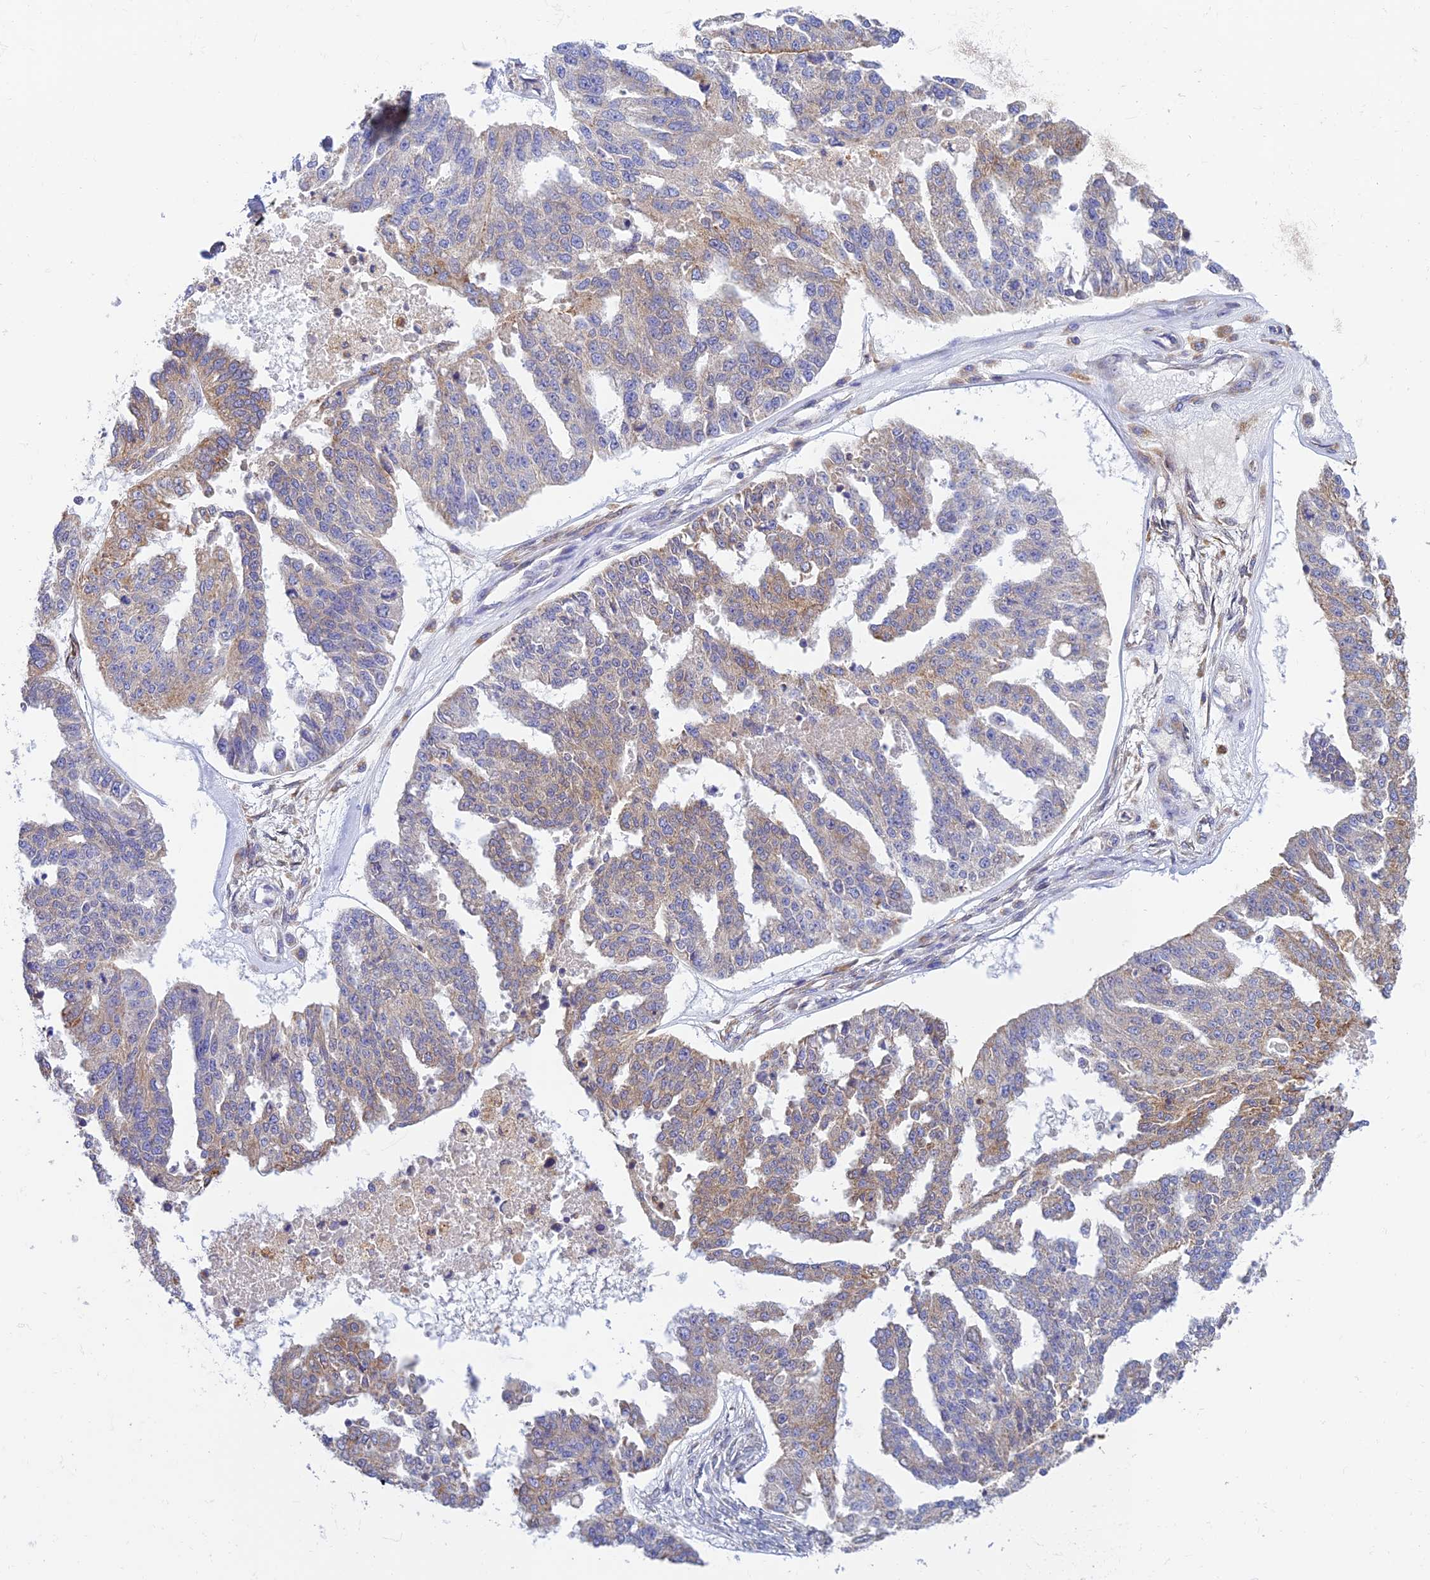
{"staining": {"intensity": "weak", "quantity": "25%-75%", "location": "cytoplasmic/membranous"}, "tissue": "ovarian cancer", "cell_type": "Tumor cells", "image_type": "cancer", "snomed": [{"axis": "morphology", "description": "Cystadenocarcinoma, serous, NOS"}, {"axis": "topography", "description": "Ovary"}], "caption": "Immunohistochemistry image of neoplastic tissue: human ovarian serous cystadenocarcinoma stained using immunohistochemistry shows low levels of weak protein expression localized specifically in the cytoplasmic/membranous of tumor cells, appearing as a cytoplasmic/membranous brown color.", "gene": "VKORC1", "patient": {"sex": "female", "age": 58}}